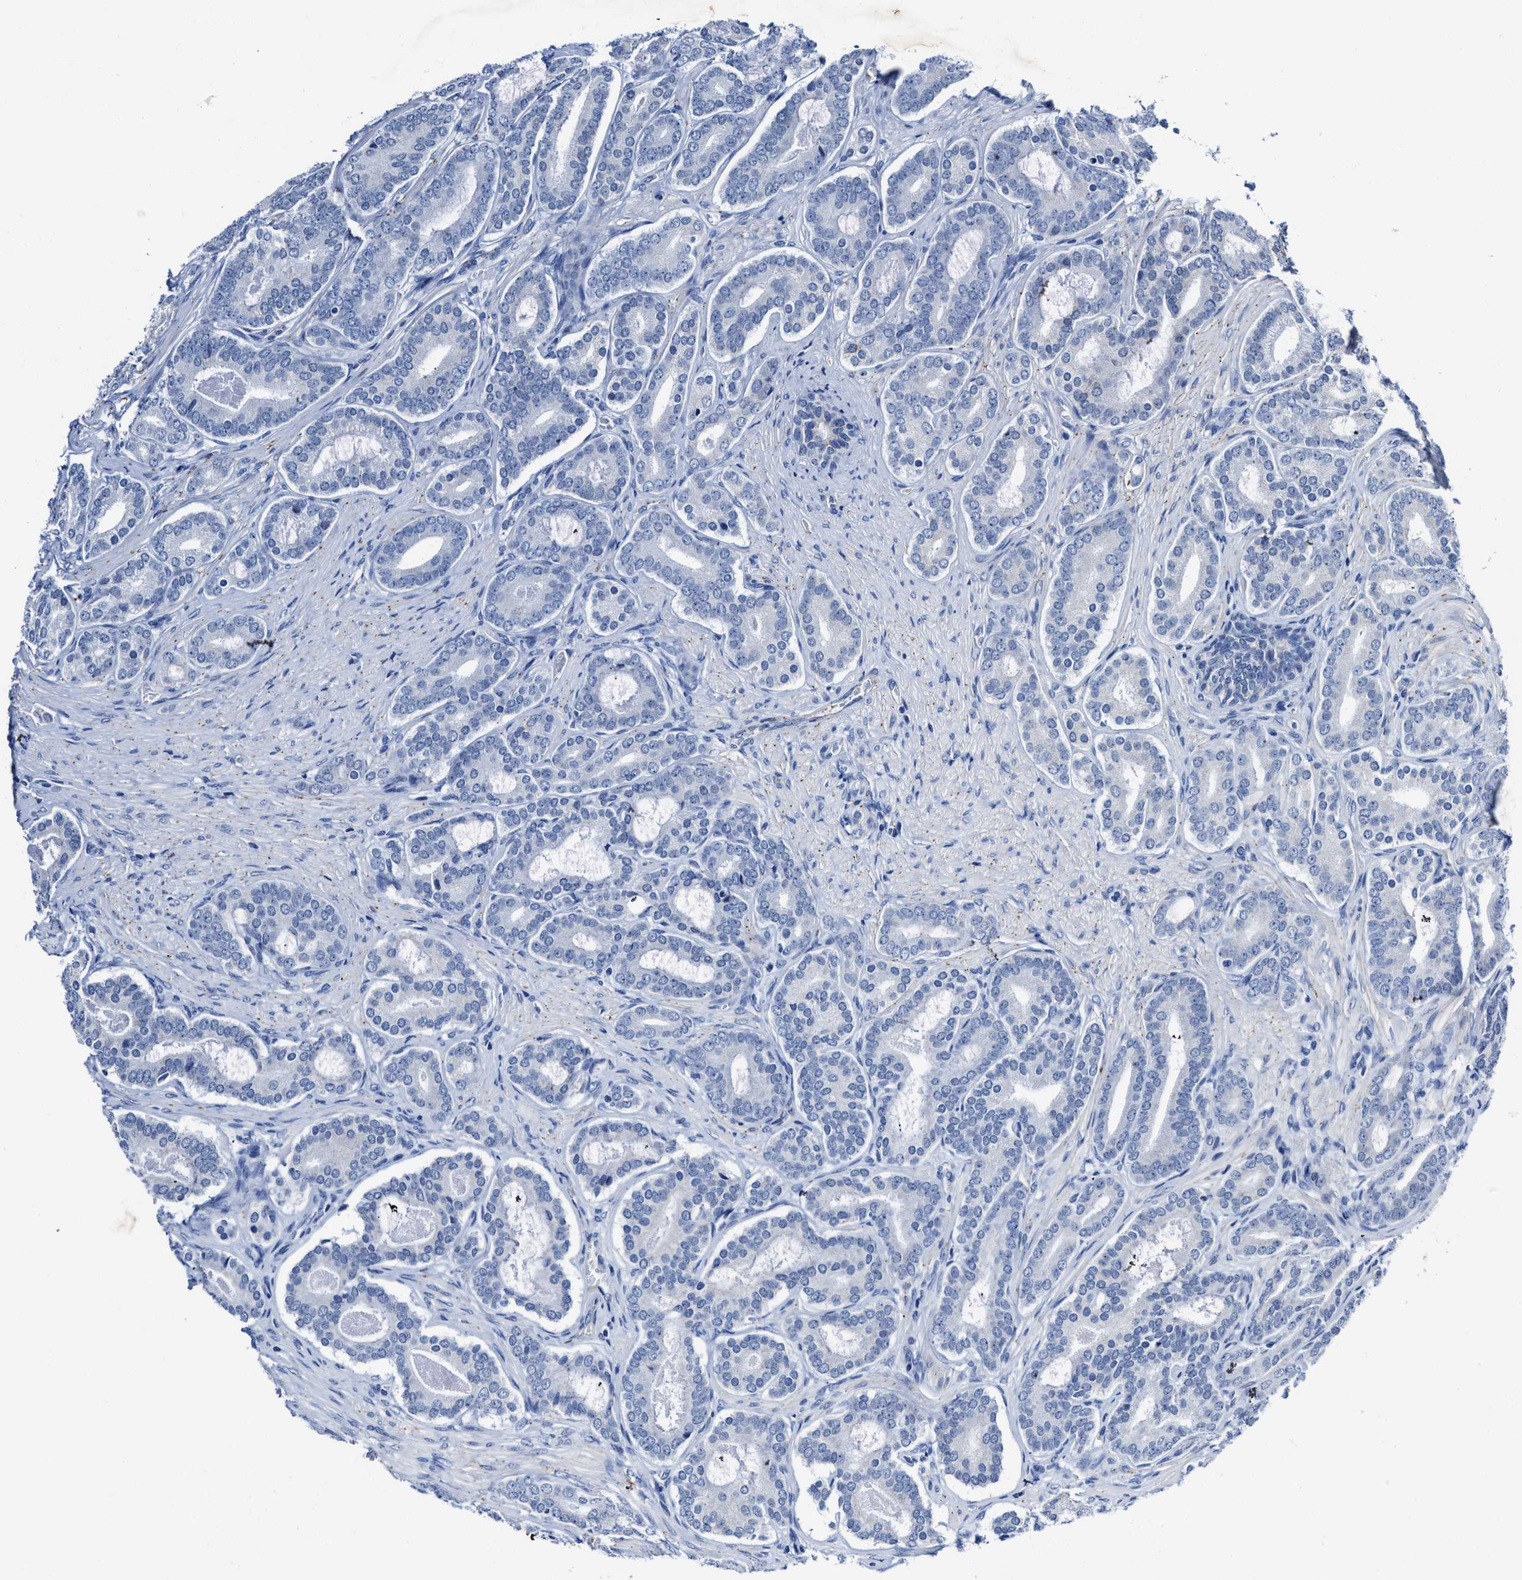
{"staining": {"intensity": "negative", "quantity": "none", "location": "none"}, "tissue": "prostate cancer", "cell_type": "Tumor cells", "image_type": "cancer", "snomed": [{"axis": "morphology", "description": "Adenocarcinoma, High grade"}, {"axis": "topography", "description": "Prostate"}], "caption": "There is no significant expression in tumor cells of prostate cancer (adenocarcinoma (high-grade)).", "gene": "KCNMB3", "patient": {"sex": "male", "age": 60}}